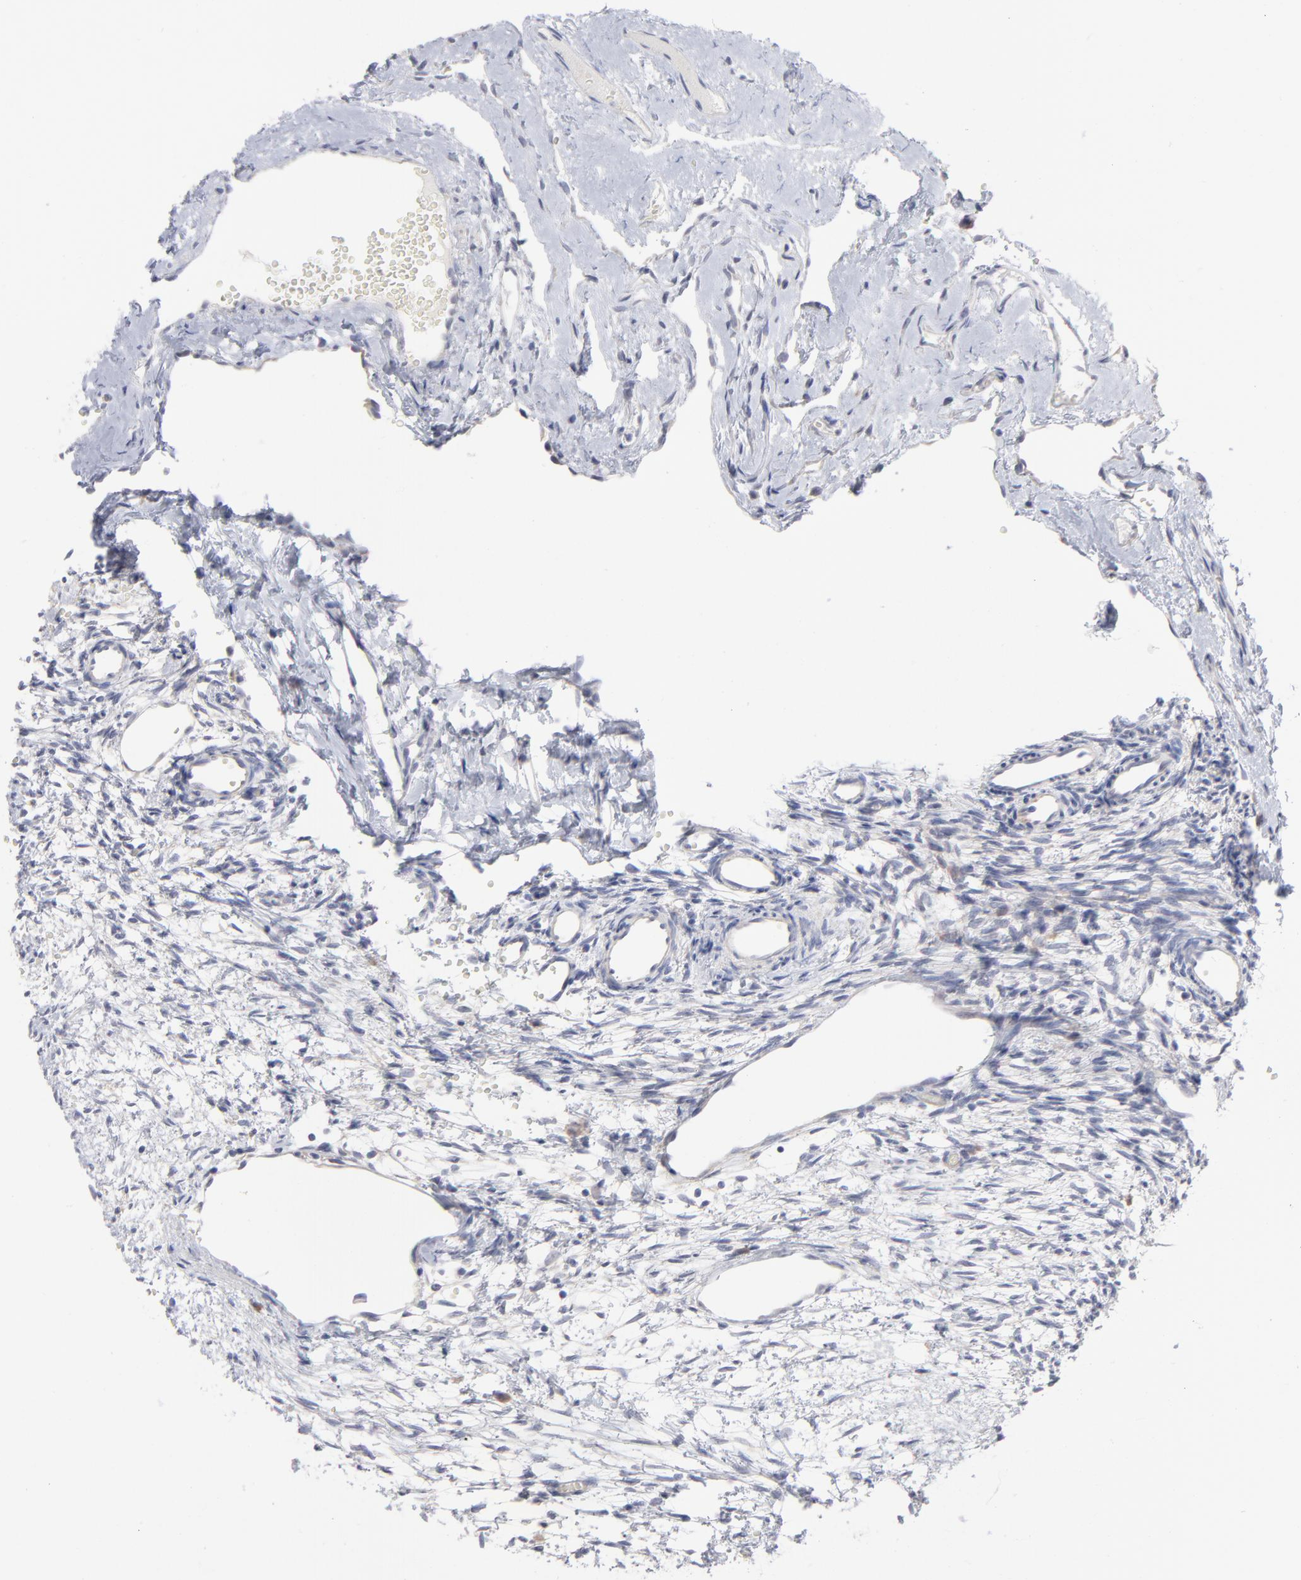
{"staining": {"intensity": "negative", "quantity": "none", "location": "none"}, "tissue": "ovary", "cell_type": "Ovarian stroma cells", "image_type": "normal", "snomed": [{"axis": "morphology", "description": "Normal tissue, NOS"}, {"axis": "topography", "description": "Ovary"}], "caption": "A high-resolution image shows IHC staining of unremarkable ovary, which shows no significant staining in ovarian stroma cells. (Stains: DAB (3,3'-diaminobenzidine) immunohistochemistry with hematoxylin counter stain, Microscopy: brightfield microscopy at high magnification).", "gene": "RPS24", "patient": {"sex": "female", "age": 35}}